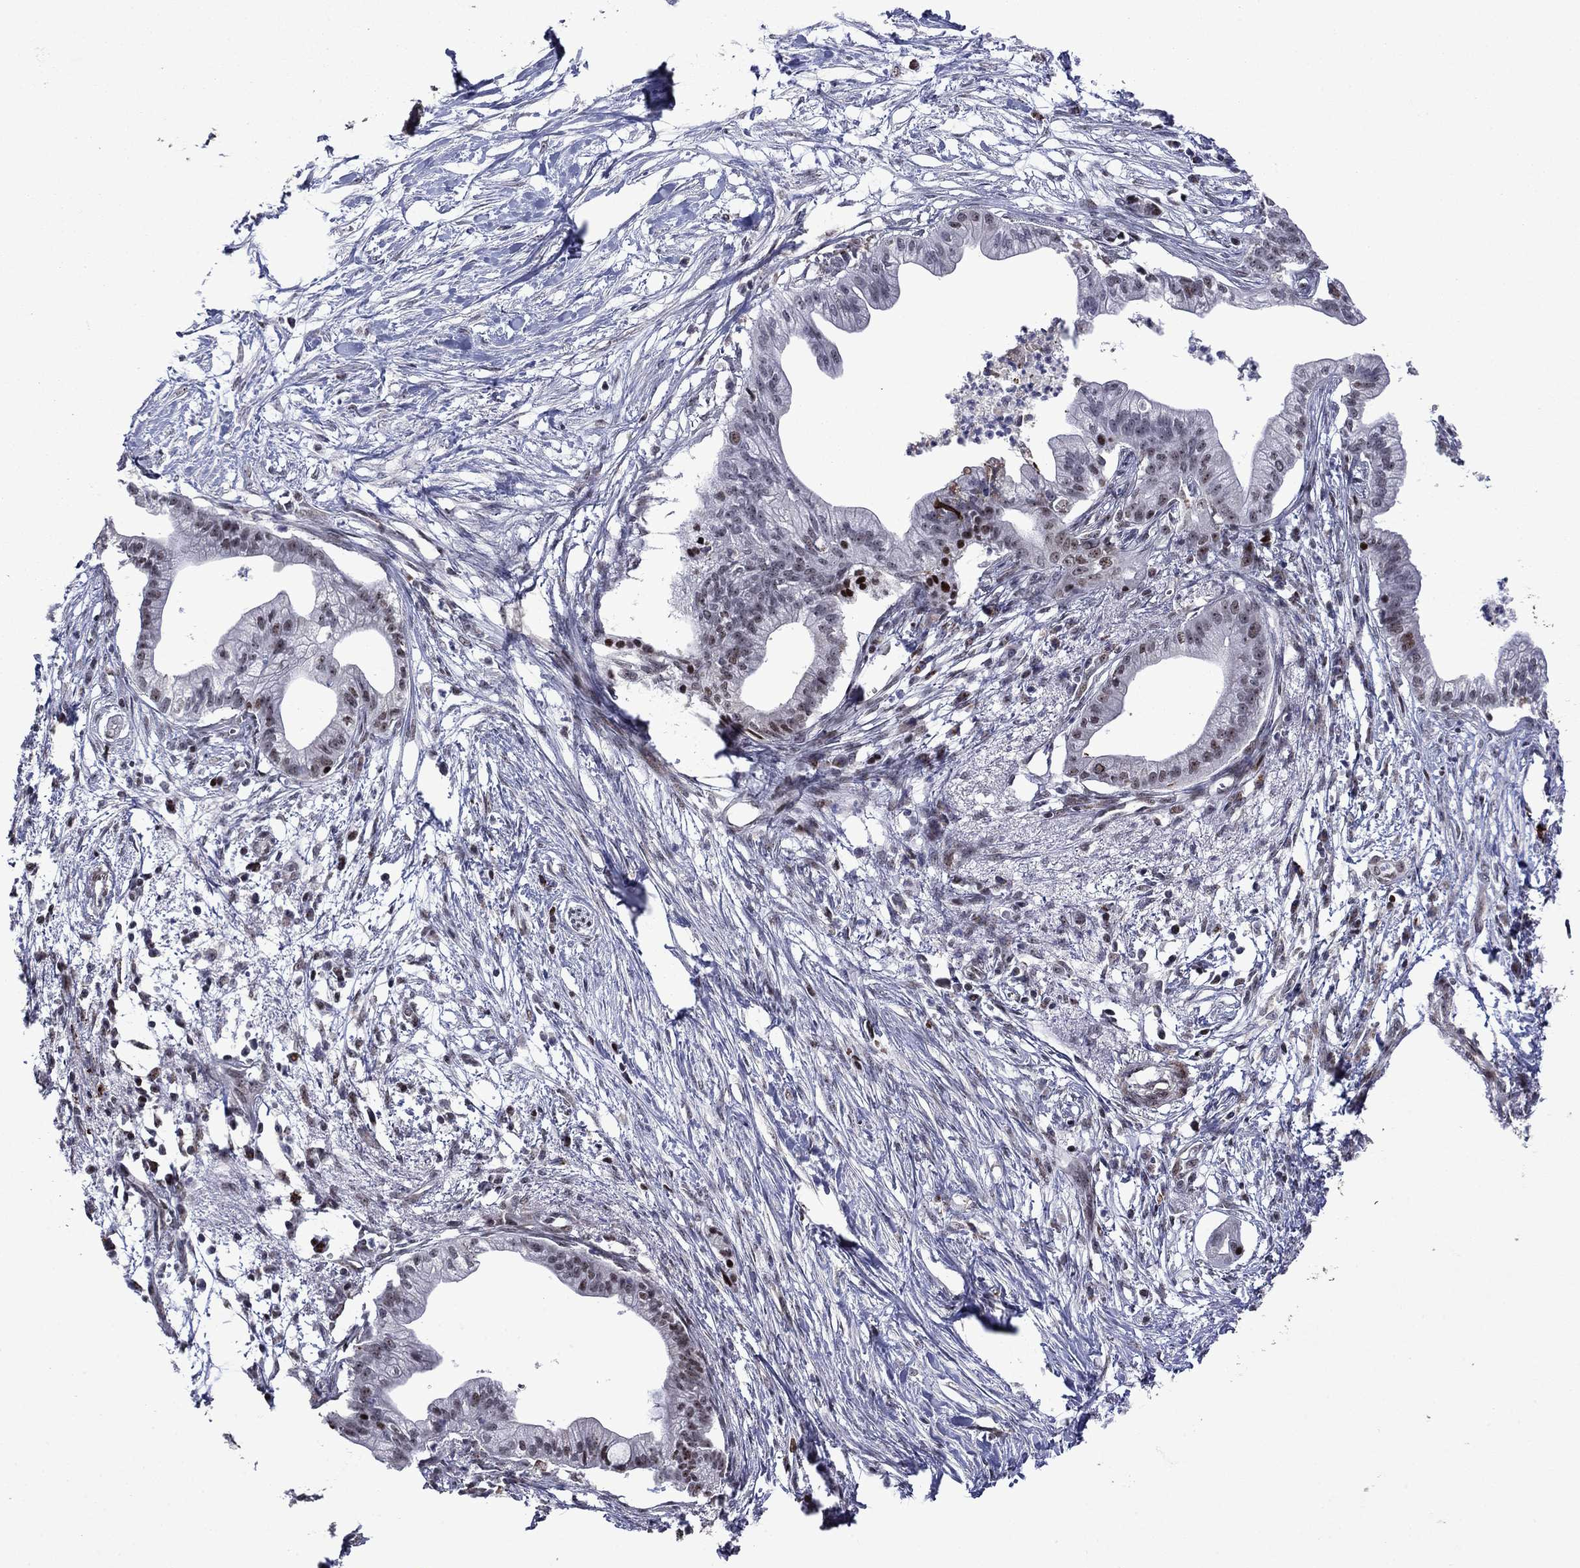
{"staining": {"intensity": "negative", "quantity": "none", "location": "none"}, "tissue": "pancreatic cancer", "cell_type": "Tumor cells", "image_type": "cancer", "snomed": [{"axis": "morphology", "description": "Normal tissue, NOS"}, {"axis": "morphology", "description": "Adenocarcinoma, NOS"}, {"axis": "topography", "description": "Pancreas"}], "caption": "Tumor cells are negative for protein expression in human pancreatic cancer (adenocarcinoma). The staining is performed using DAB brown chromogen with nuclei counter-stained in using hematoxylin.", "gene": "SURF2", "patient": {"sex": "female", "age": 58}}